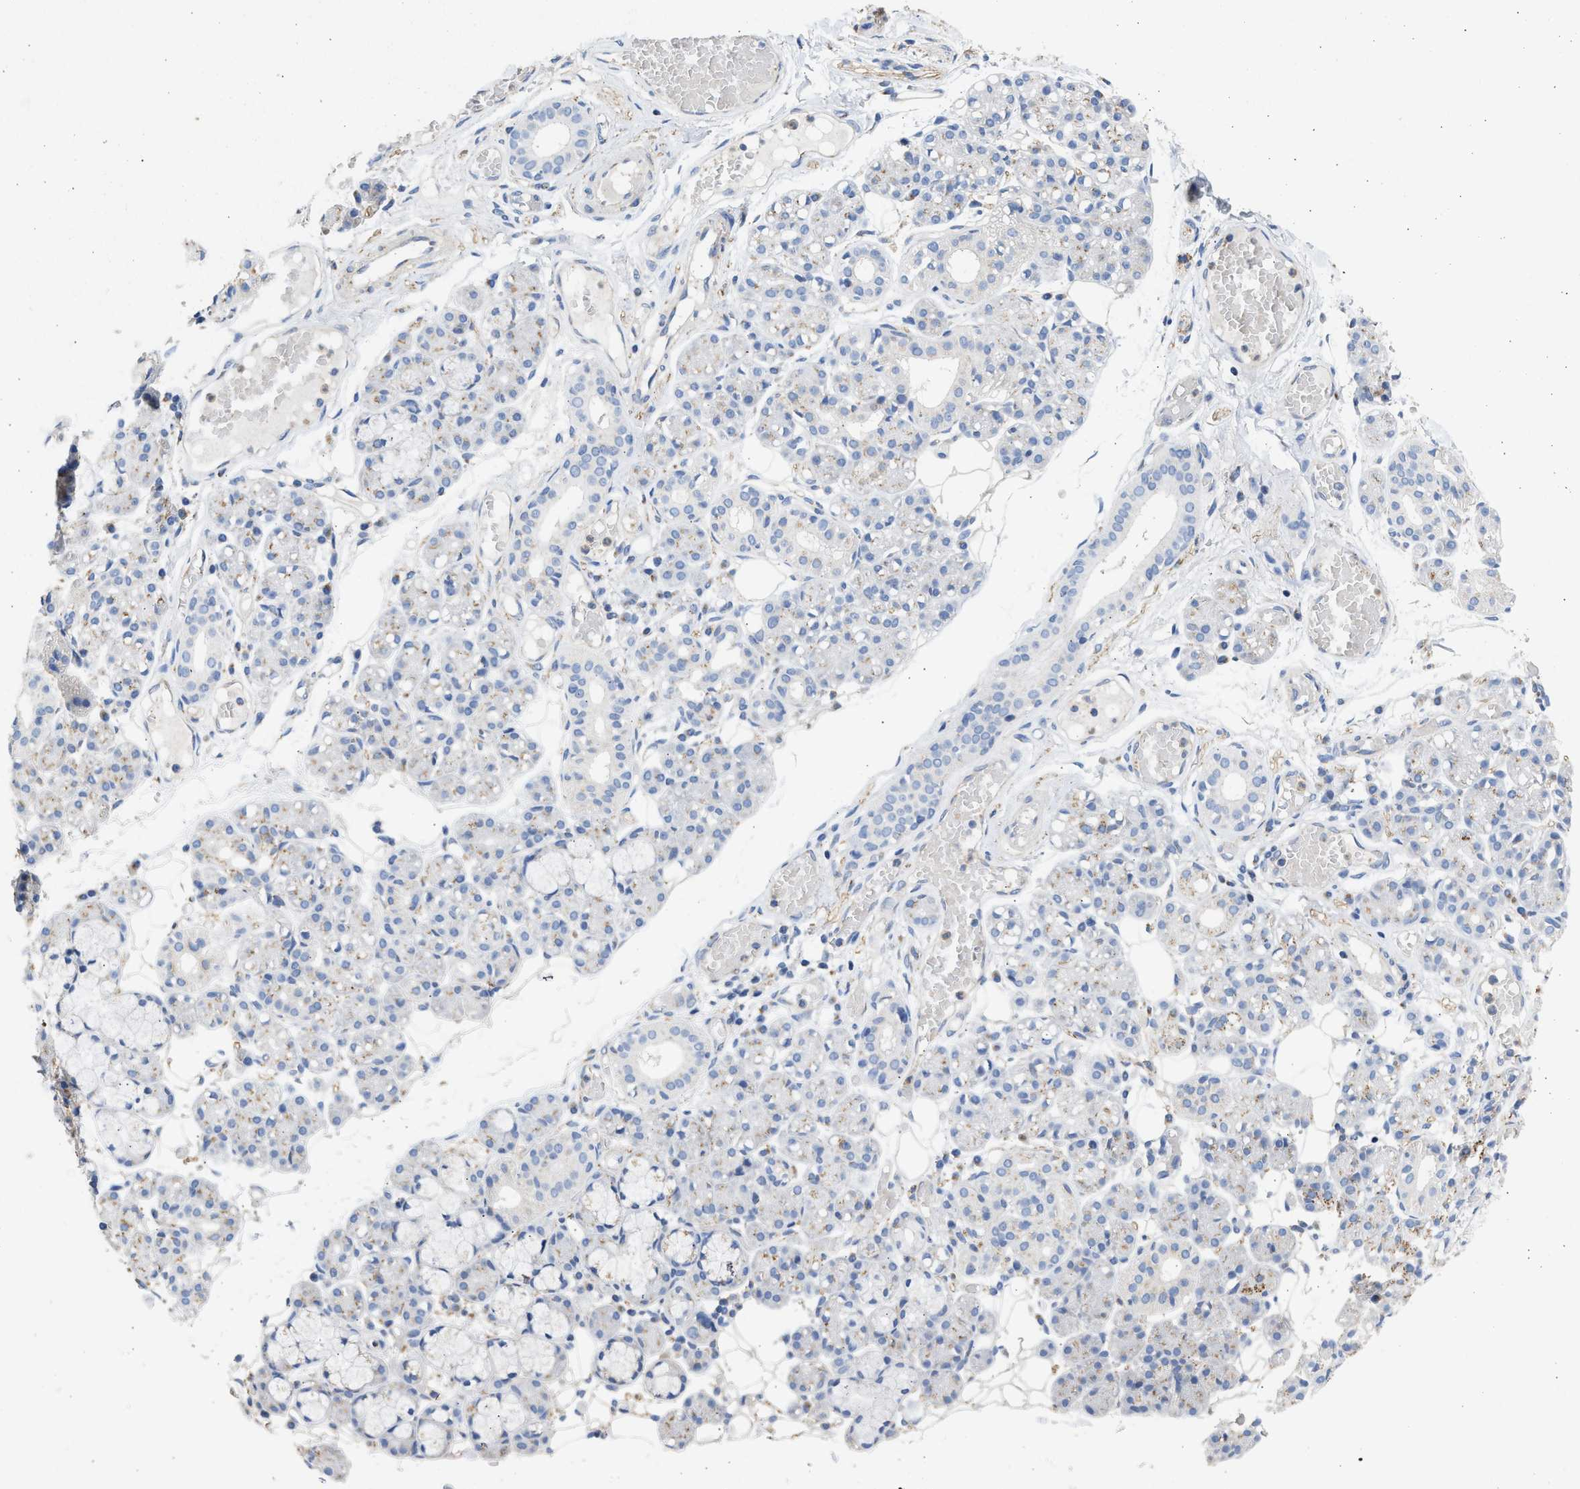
{"staining": {"intensity": "moderate", "quantity": "<25%", "location": "cytoplasmic/membranous"}, "tissue": "salivary gland", "cell_type": "Glandular cells", "image_type": "normal", "snomed": [{"axis": "morphology", "description": "Normal tissue, NOS"}, {"axis": "topography", "description": "Salivary gland"}], "caption": "DAB immunohistochemical staining of normal human salivary gland demonstrates moderate cytoplasmic/membranous protein positivity in about <25% of glandular cells. Ihc stains the protein of interest in brown and the nuclei are stained blue.", "gene": "IPO8", "patient": {"sex": "male", "age": 63}}